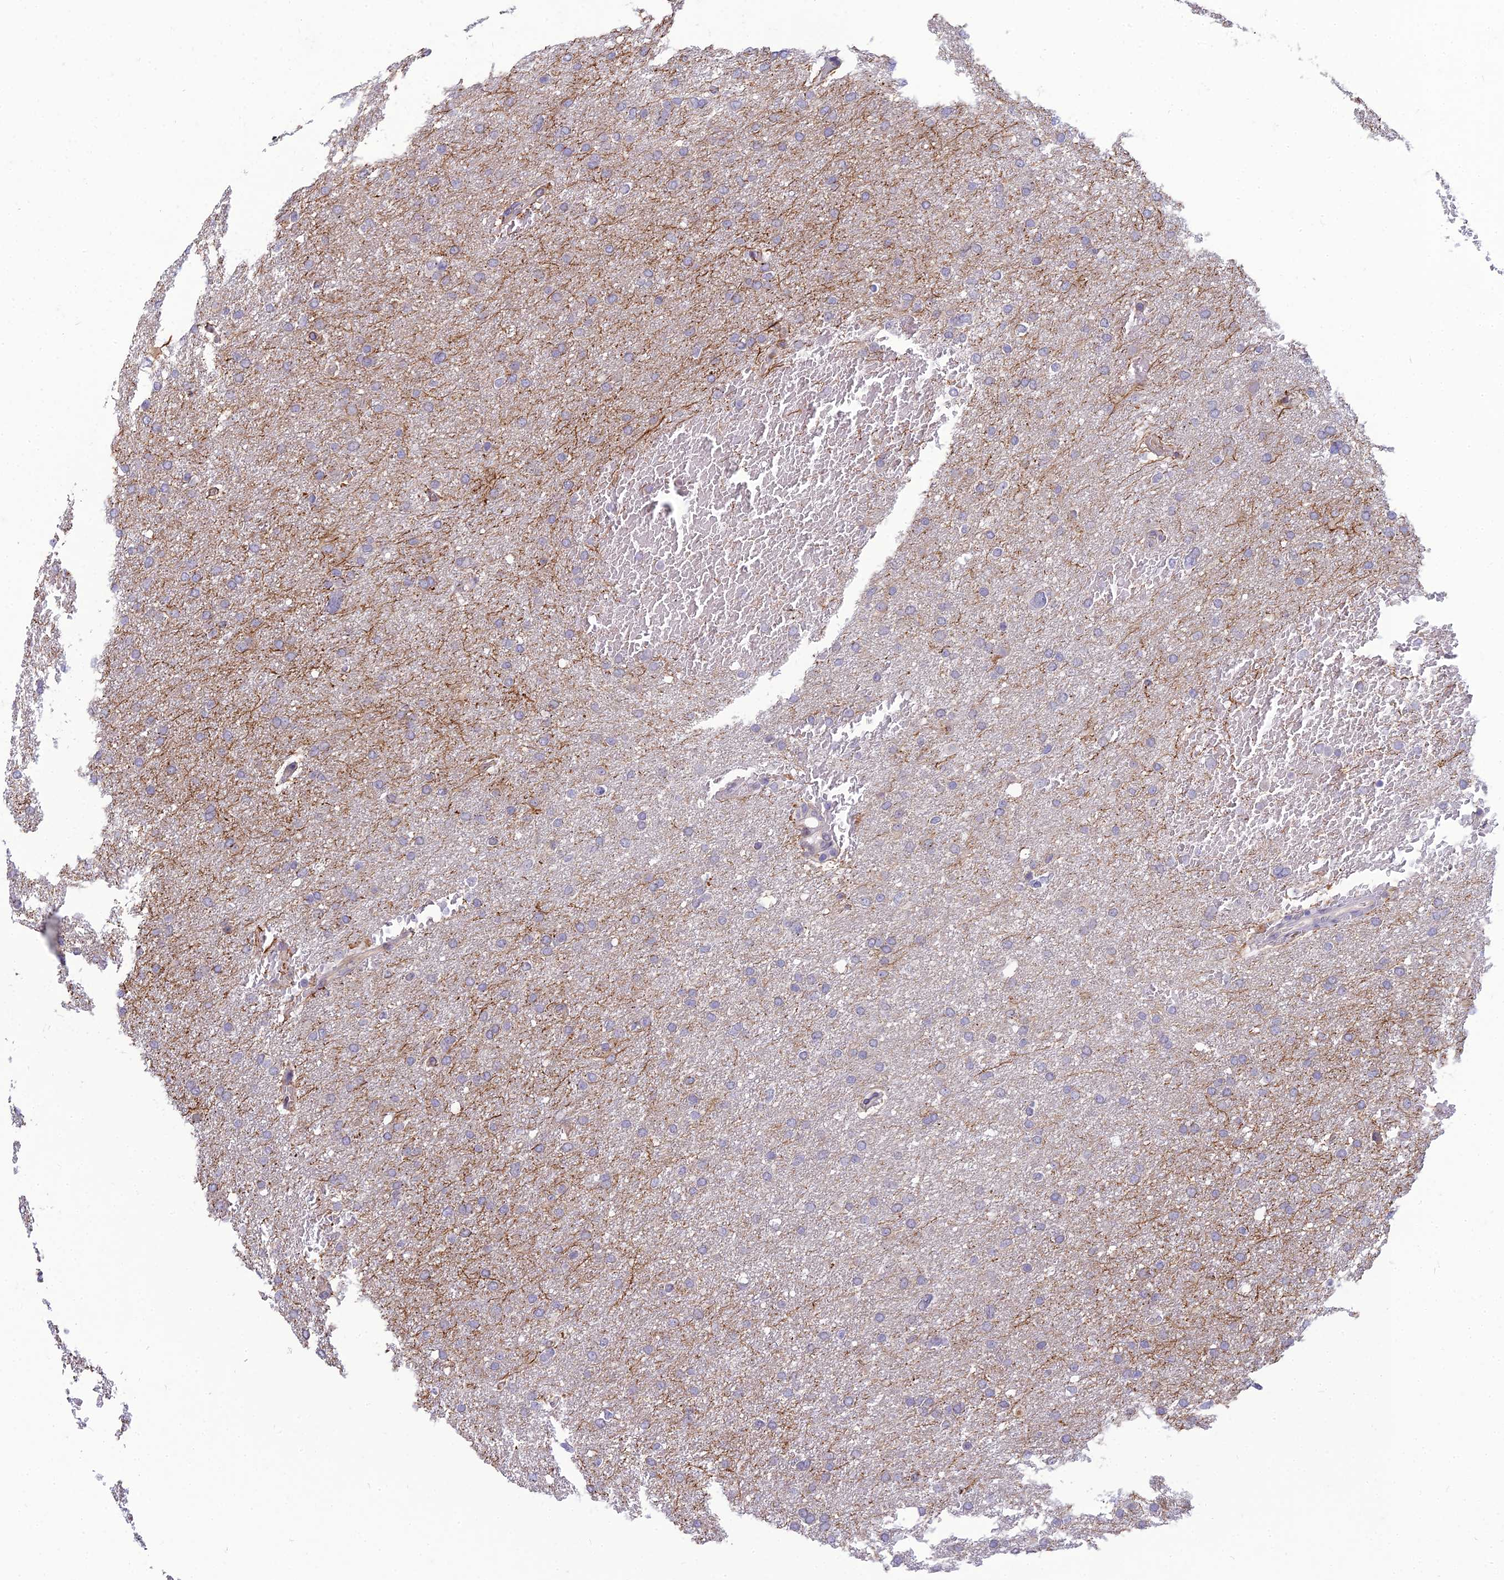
{"staining": {"intensity": "negative", "quantity": "none", "location": "none"}, "tissue": "glioma", "cell_type": "Tumor cells", "image_type": "cancer", "snomed": [{"axis": "morphology", "description": "Glioma, malignant, High grade"}, {"axis": "topography", "description": "Cerebral cortex"}], "caption": "Glioma stained for a protein using immunohistochemistry demonstrates no positivity tumor cells.", "gene": "DTX2", "patient": {"sex": "female", "age": 36}}